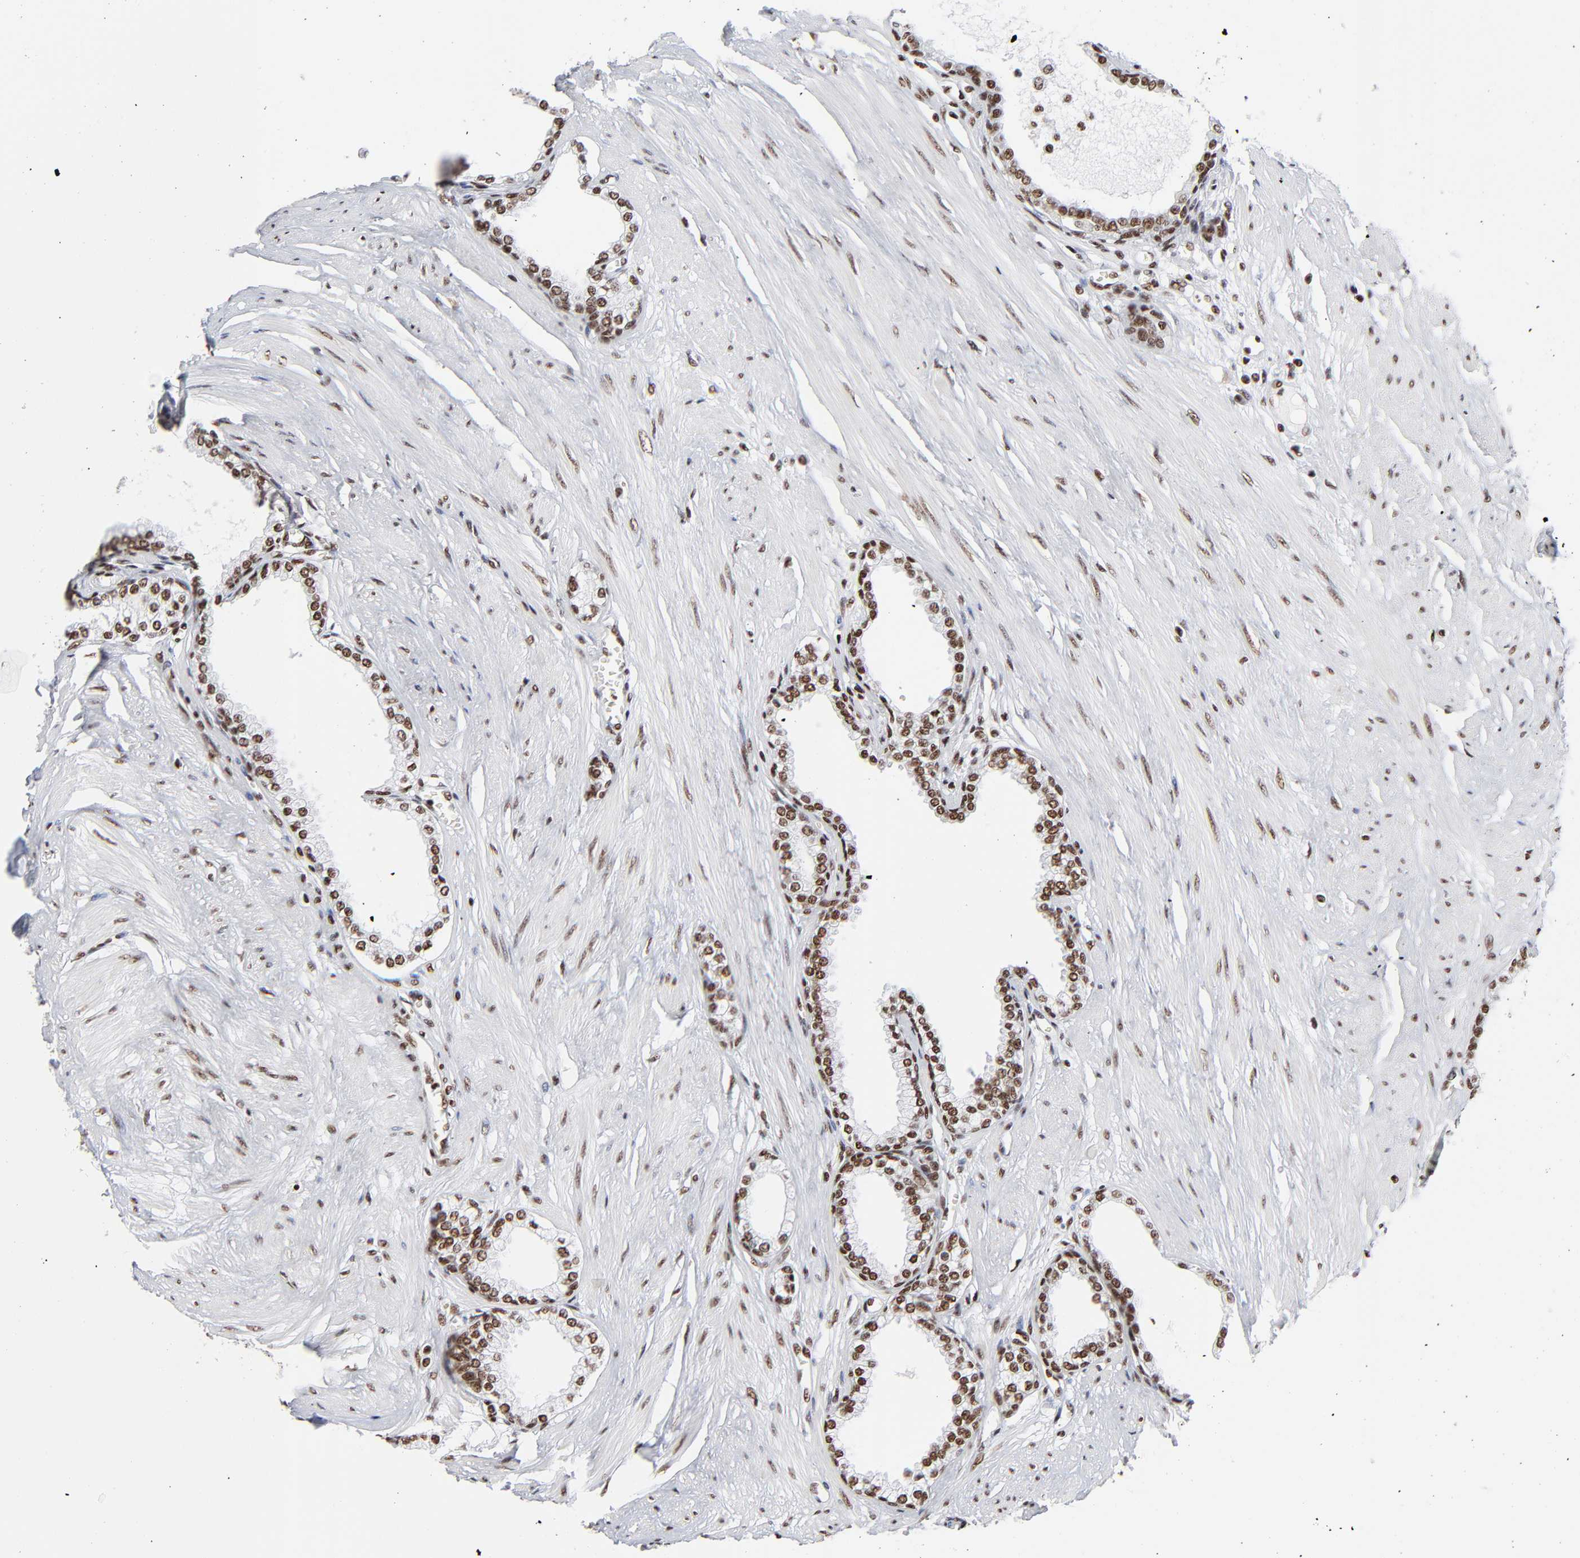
{"staining": {"intensity": "strong", "quantity": ">75%", "location": "nuclear"}, "tissue": "prostate", "cell_type": "Glandular cells", "image_type": "normal", "snomed": [{"axis": "morphology", "description": "Normal tissue, NOS"}, {"axis": "topography", "description": "Prostate"}], "caption": "Immunohistochemistry (IHC) photomicrograph of unremarkable prostate: human prostate stained using immunohistochemistry (IHC) reveals high levels of strong protein expression localized specifically in the nuclear of glandular cells, appearing as a nuclear brown color.", "gene": "CREB1", "patient": {"sex": "male", "age": 64}}